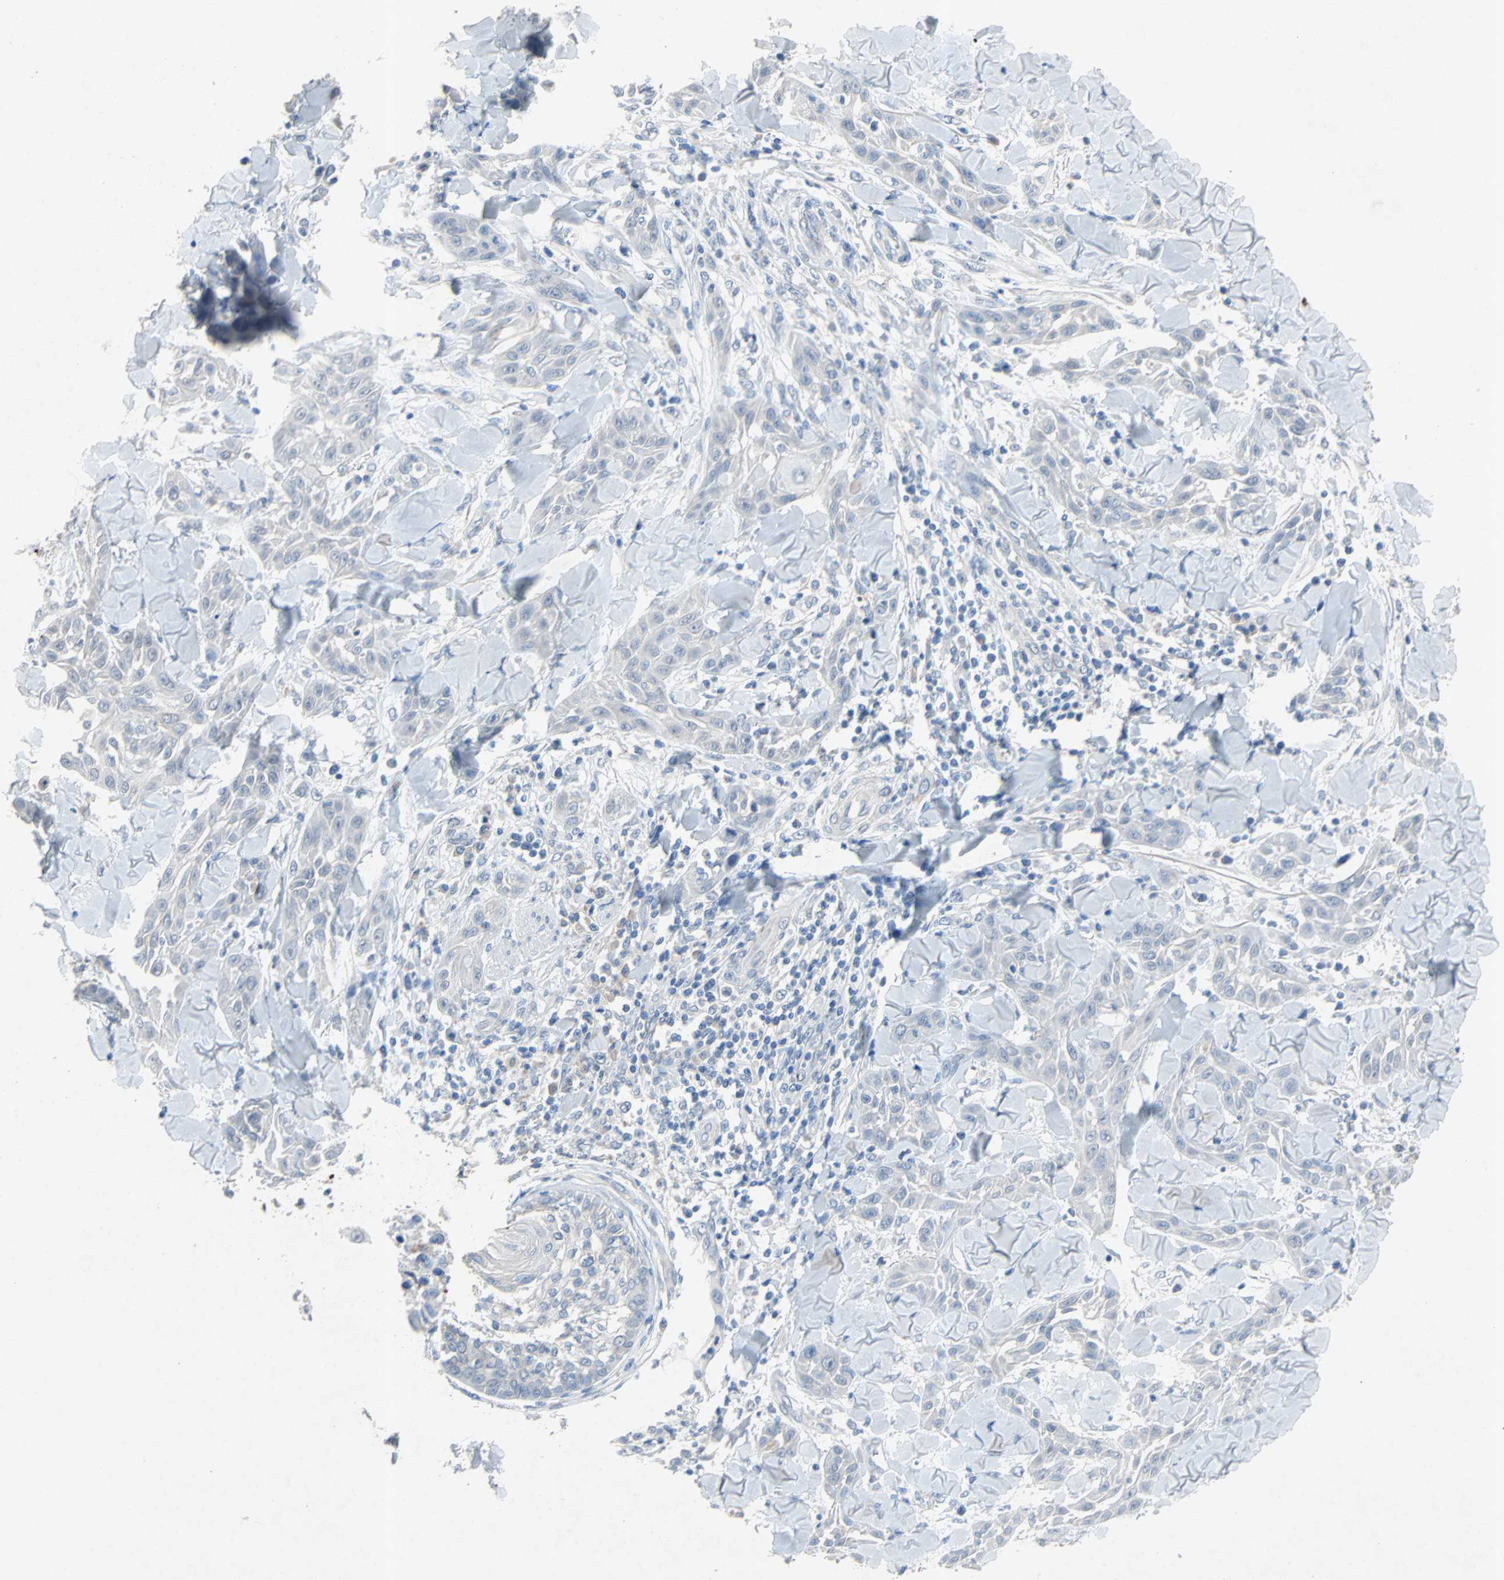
{"staining": {"intensity": "negative", "quantity": "none", "location": "none"}, "tissue": "skin cancer", "cell_type": "Tumor cells", "image_type": "cancer", "snomed": [{"axis": "morphology", "description": "Squamous cell carcinoma, NOS"}, {"axis": "topography", "description": "Skin"}], "caption": "This micrograph is of skin cancer stained with immunohistochemistry to label a protein in brown with the nuclei are counter-stained blue. There is no staining in tumor cells.", "gene": "PCDHB2", "patient": {"sex": "male", "age": 24}}